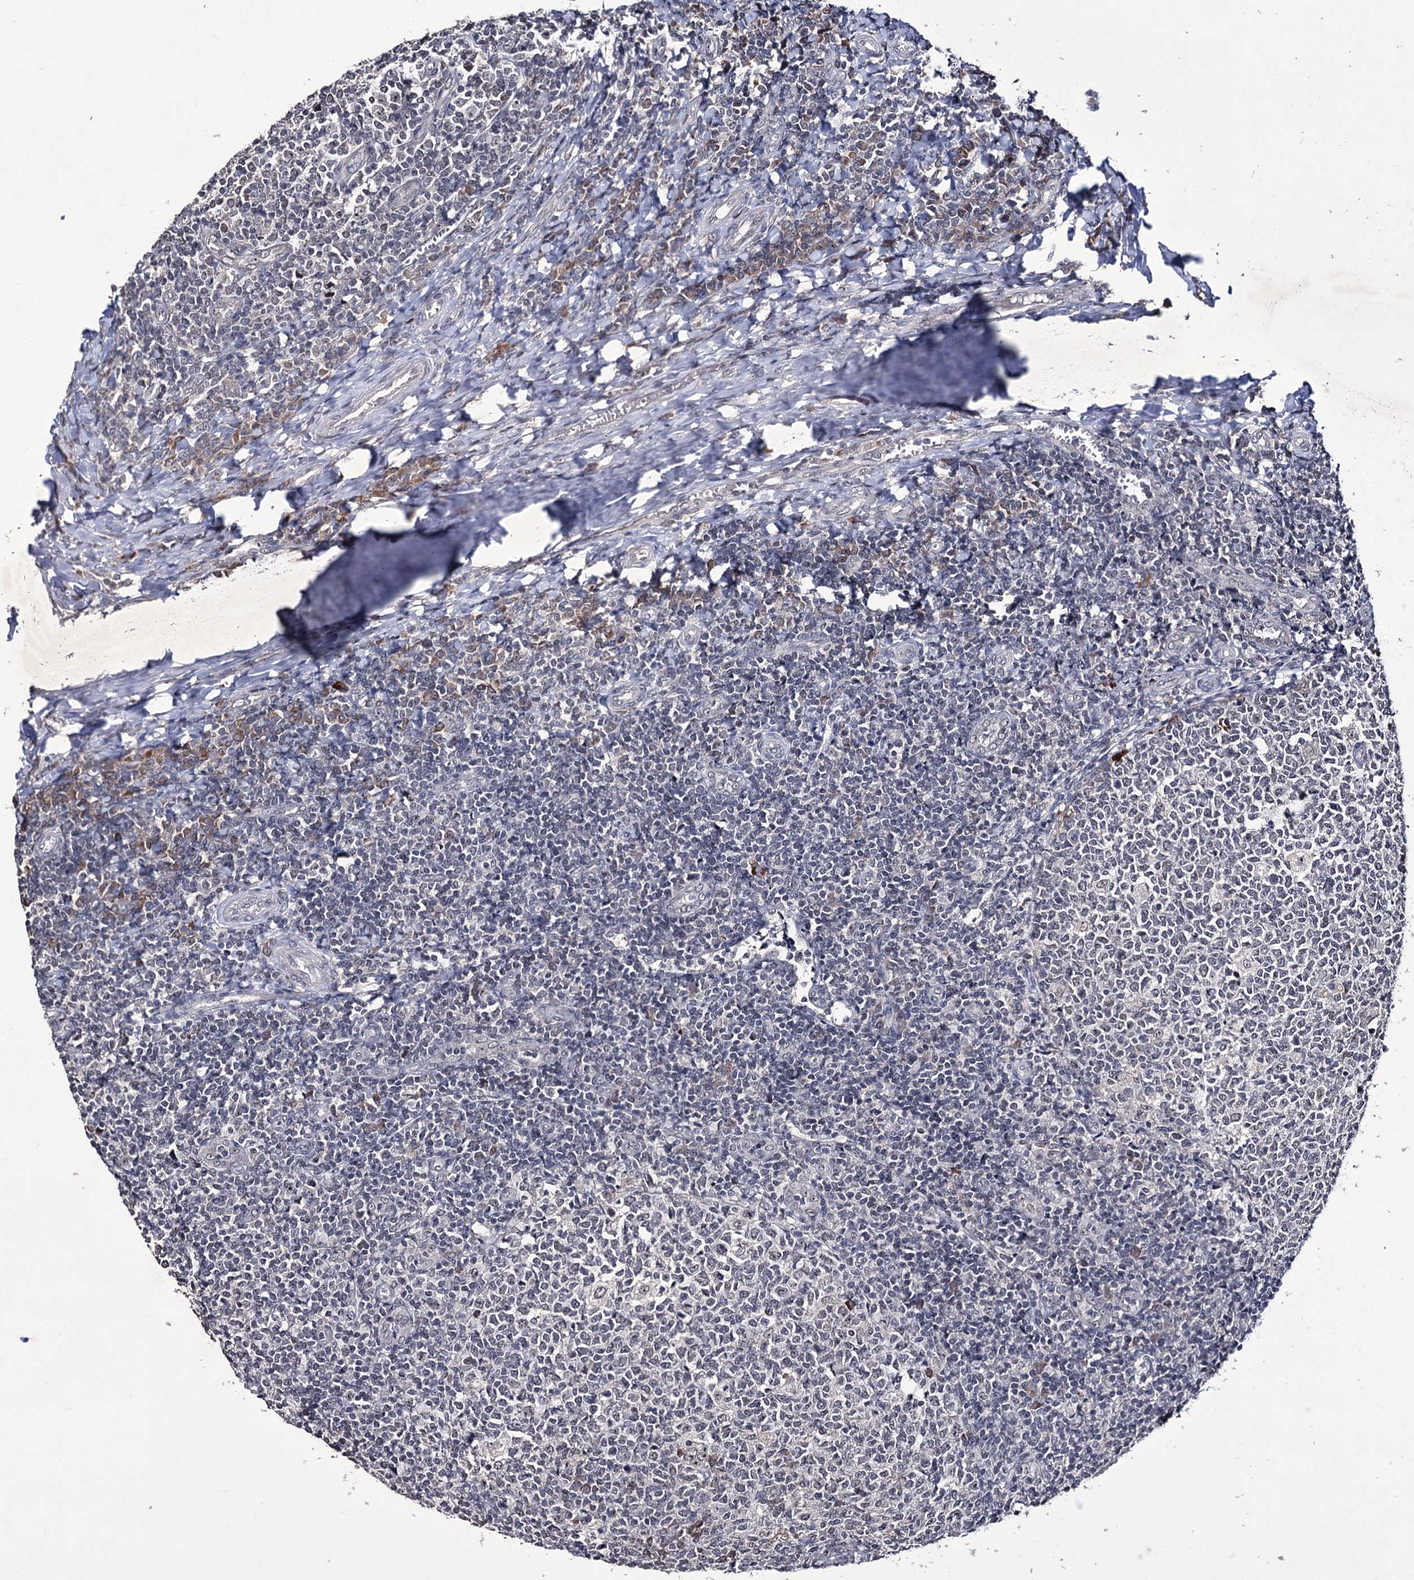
{"staining": {"intensity": "weak", "quantity": "<25%", "location": "cytoplasmic/membranous"}, "tissue": "tonsil", "cell_type": "Germinal center cells", "image_type": "normal", "snomed": [{"axis": "morphology", "description": "Normal tissue, NOS"}, {"axis": "topography", "description": "Tonsil"}], "caption": "Immunohistochemical staining of normal tonsil demonstrates no significant staining in germinal center cells. Nuclei are stained in blue.", "gene": "VGLL4", "patient": {"sex": "female", "age": 19}}